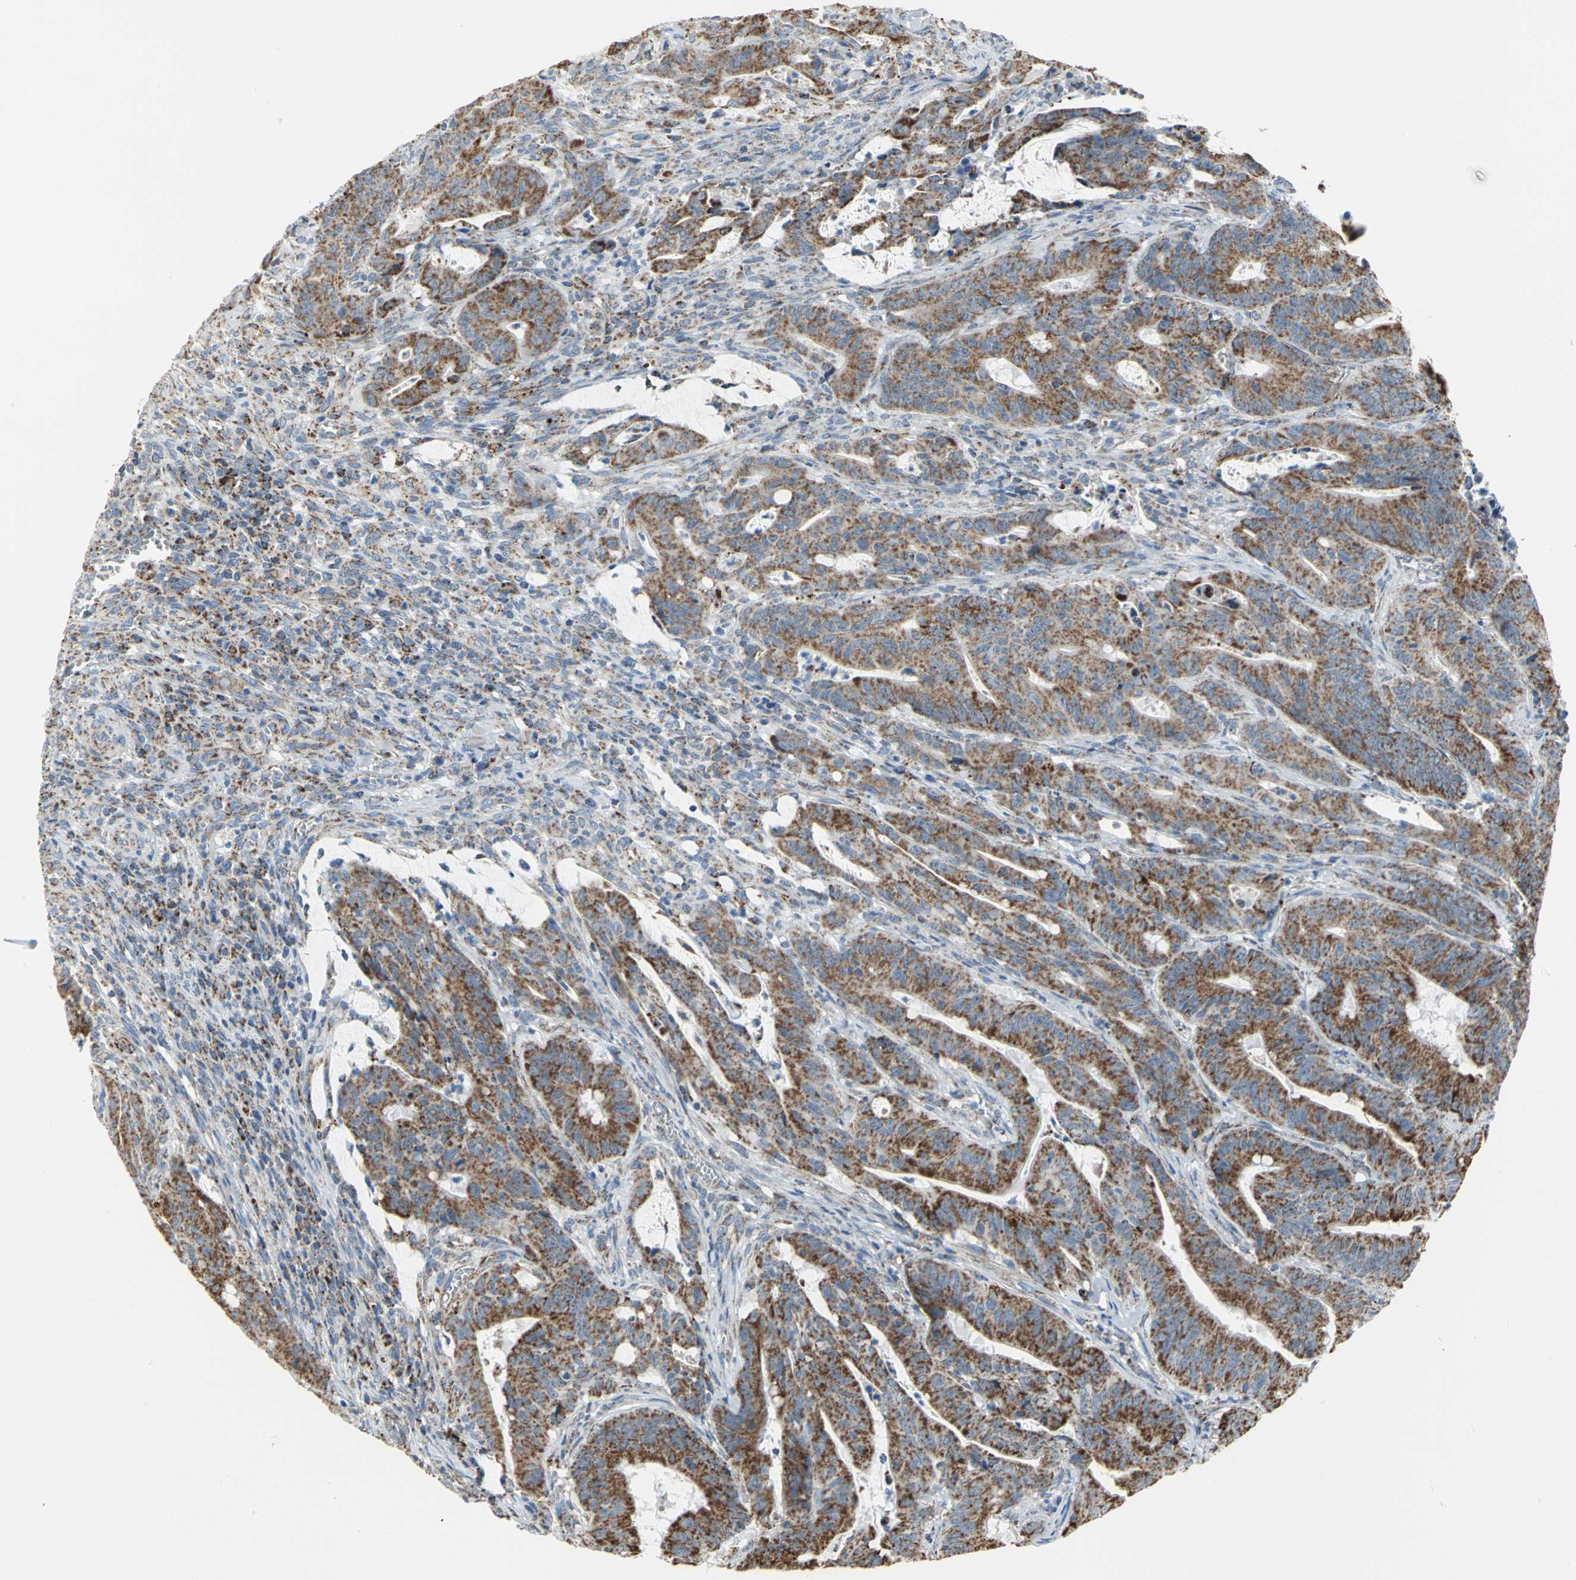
{"staining": {"intensity": "moderate", "quantity": ">75%", "location": "cytoplasmic/membranous"}, "tissue": "colorectal cancer", "cell_type": "Tumor cells", "image_type": "cancer", "snomed": [{"axis": "morphology", "description": "Adenocarcinoma, NOS"}, {"axis": "topography", "description": "Colon"}], "caption": "Immunohistochemistry of colorectal cancer exhibits medium levels of moderate cytoplasmic/membranous expression in about >75% of tumor cells.", "gene": "NTRK1", "patient": {"sex": "male", "age": 45}}